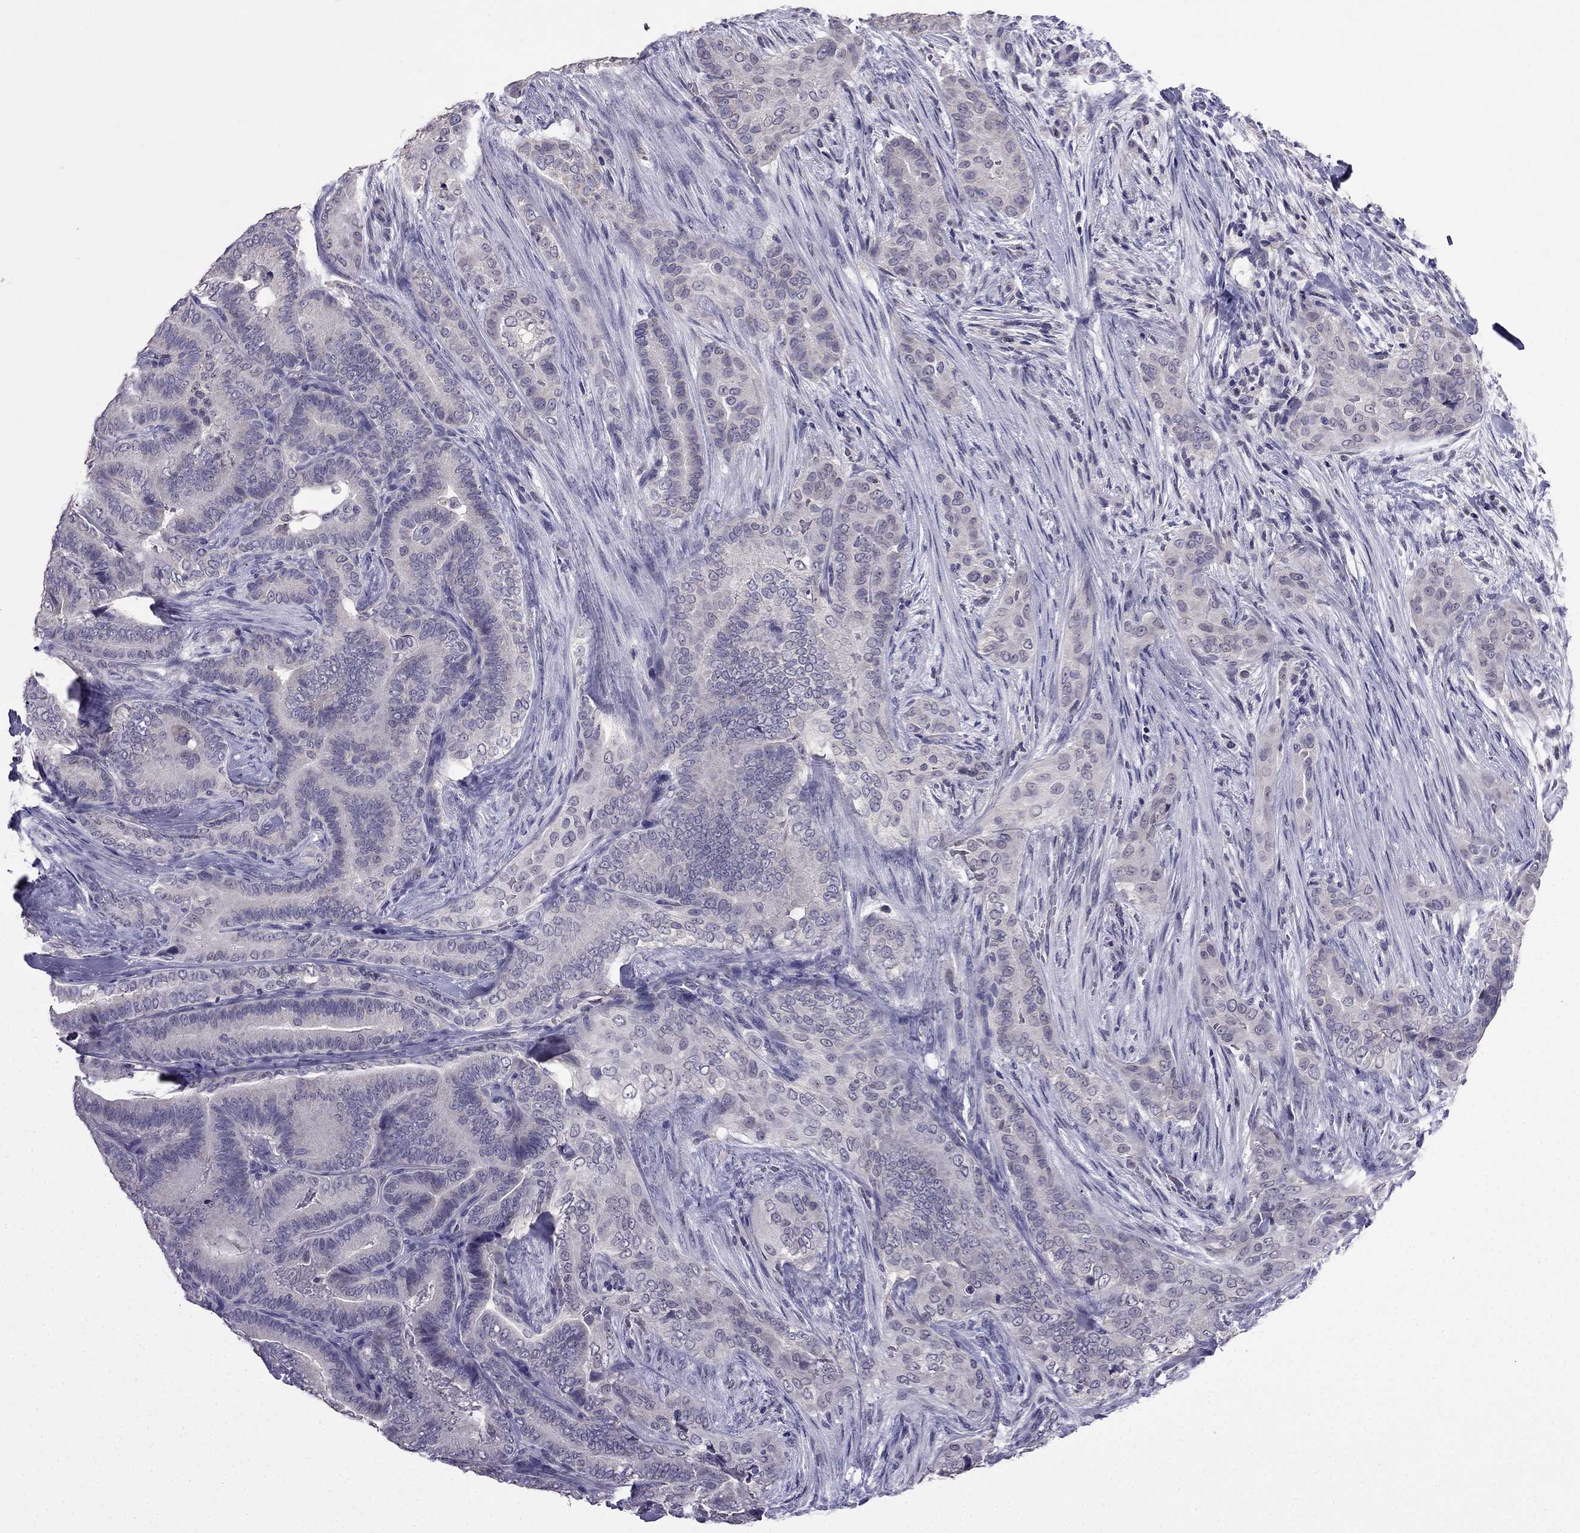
{"staining": {"intensity": "negative", "quantity": "none", "location": "none"}, "tissue": "thyroid cancer", "cell_type": "Tumor cells", "image_type": "cancer", "snomed": [{"axis": "morphology", "description": "Papillary adenocarcinoma, NOS"}, {"axis": "topography", "description": "Thyroid gland"}], "caption": "A photomicrograph of human thyroid papillary adenocarcinoma is negative for staining in tumor cells.", "gene": "AQP9", "patient": {"sex": "male", "age": 61}}